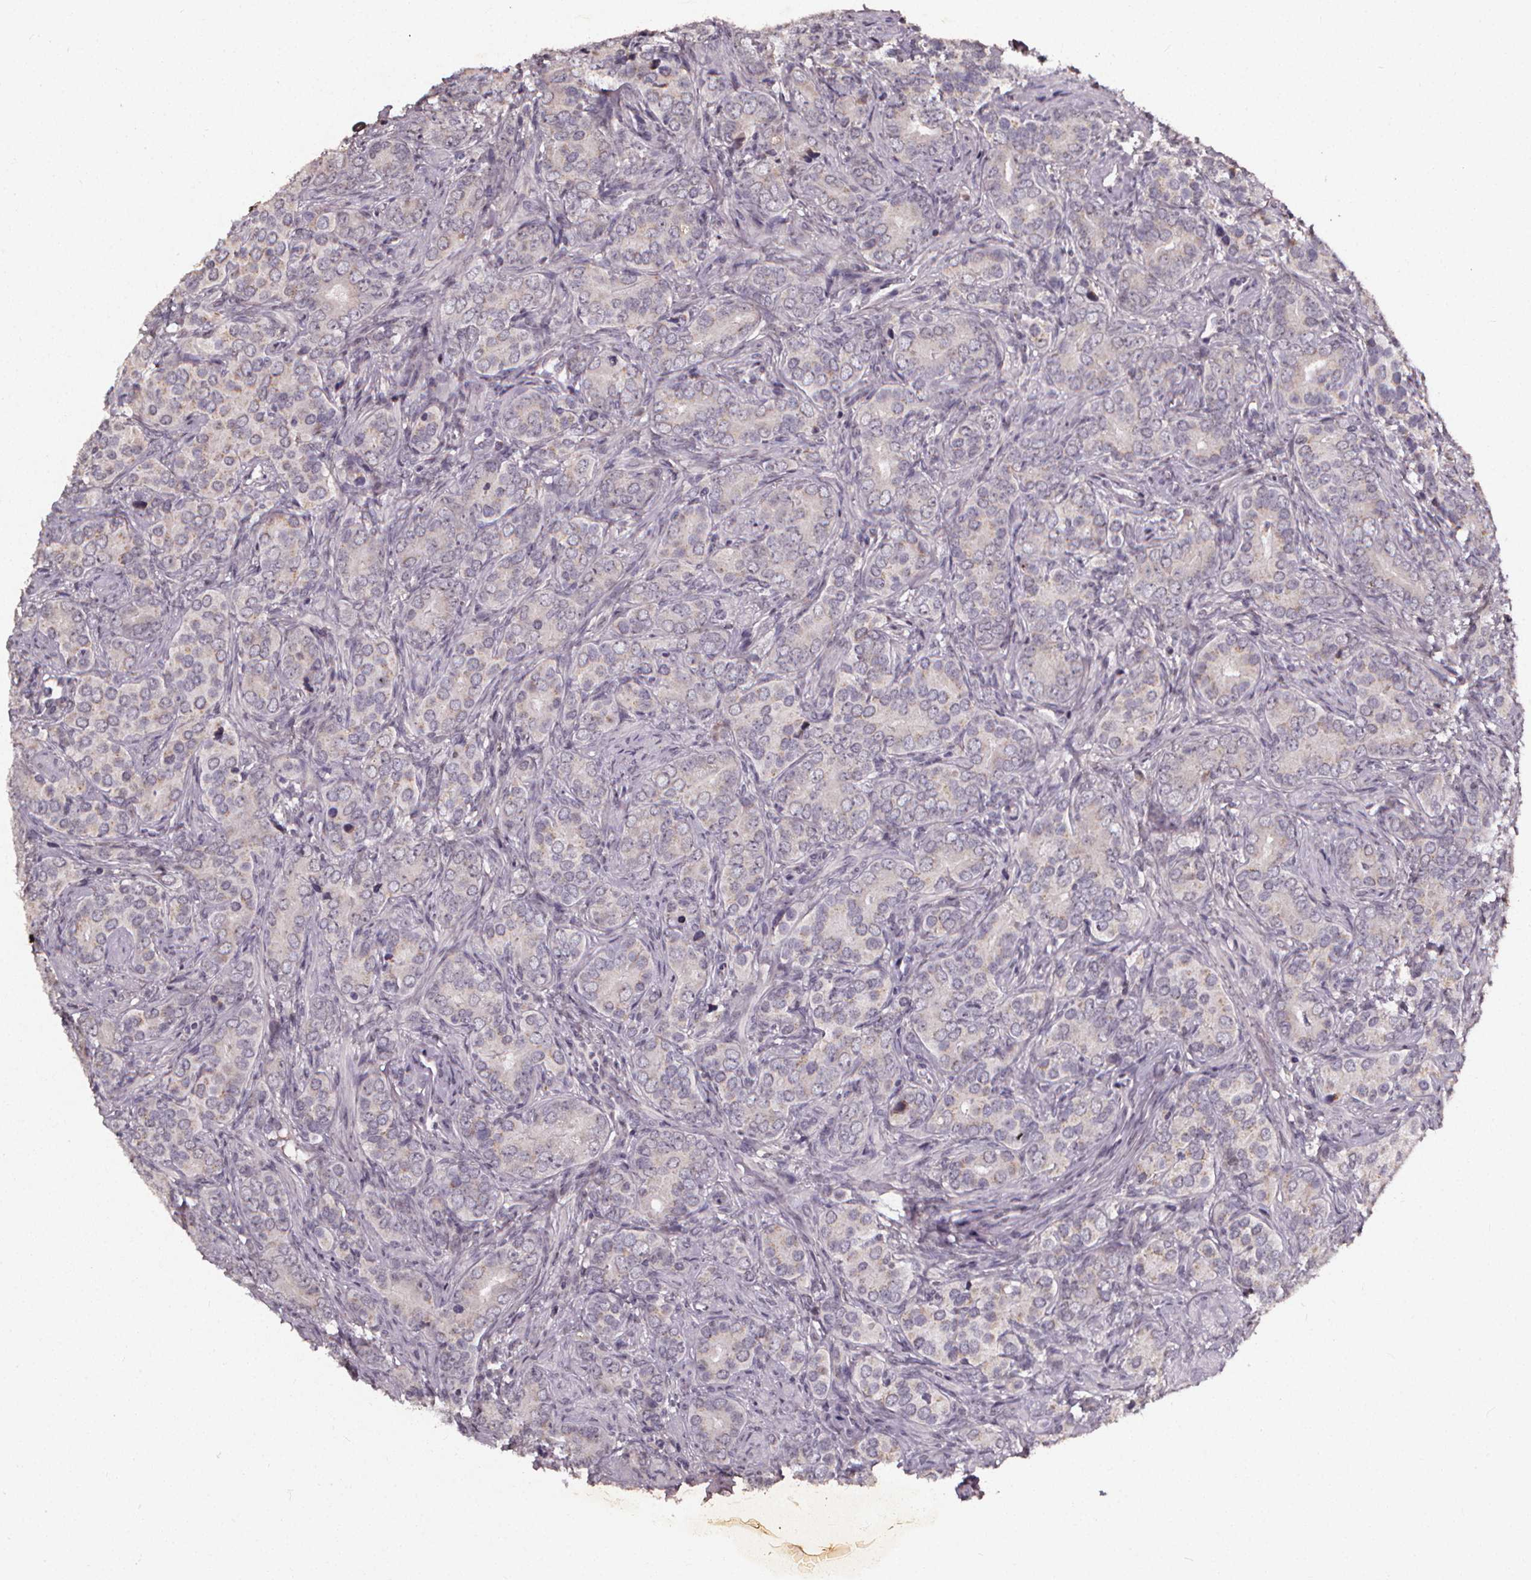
{"staining": {"intensity": "negative", "quantity": "none", "location": "none"}, "tissue": "prostate cancer", "cell_type": "Tumor cells", "image_type": "cancer", "snomed": [{"axis": "morphology", "description": "Adenocarcinoma, High grade"}, {"axis": "topography", "description": "Prostate"}], "caption": "IHC photomicrograph of neoplastic tissue: human prostate cancer (adenocarcinoma (high-grade)) stained with DAB (3,3'-diaminobenzidine) demonstrates no significant protein expression in tumor cells.", "gene": "SPAG8", "patient": {"sex": "male", "age": 84}}